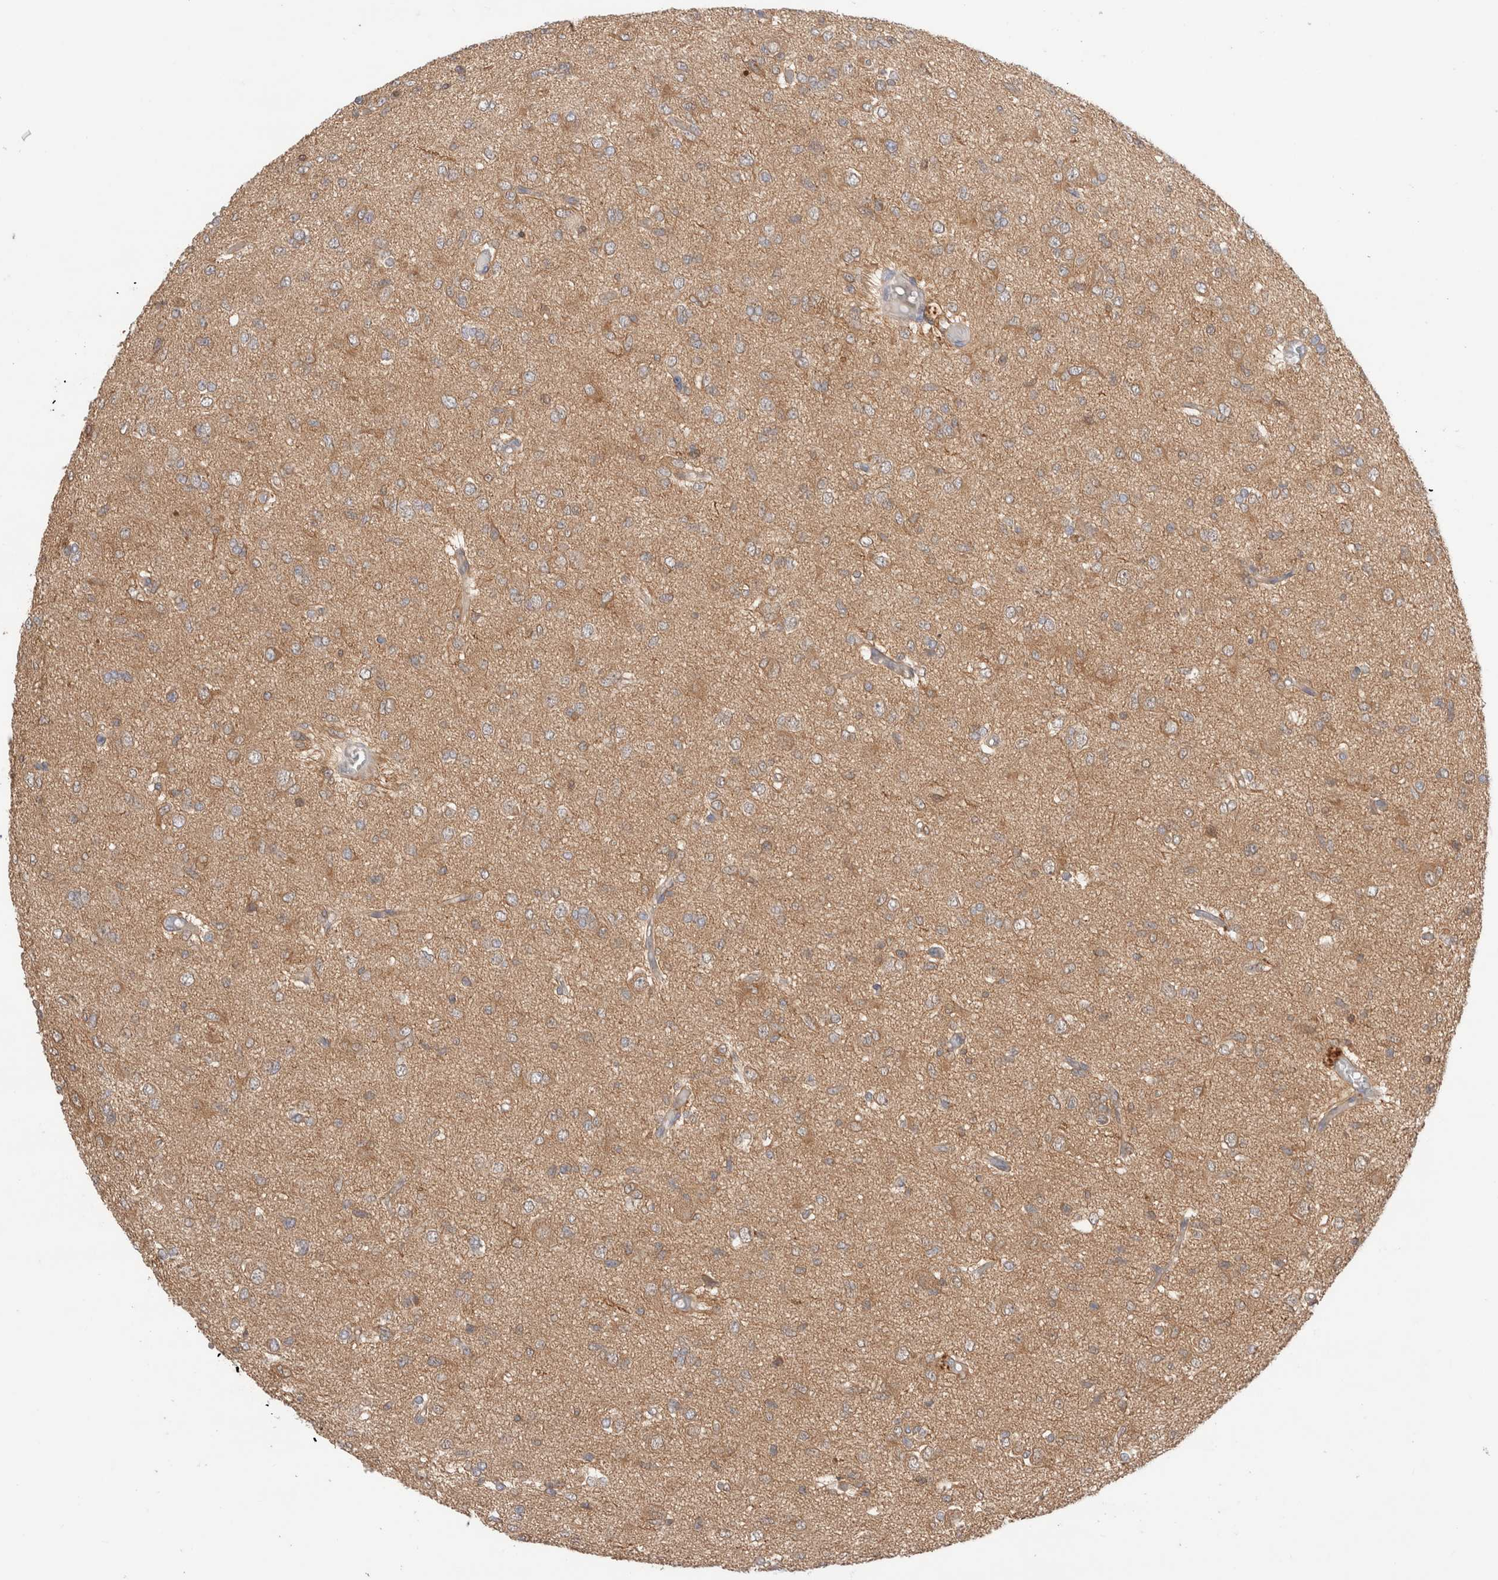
{"staining": {"intensity": "weak", "quantity": ">75%", "location": "cytoplasmic/membranous"}, "tissue": "glioma", "cell_type": "Tumor cells", "image_type": "cancer", "snomed": [{"axis": "morphology", "description": "Glioma, malignant, High grade"}, {"axis": "topography", "description": "Brain"}], "caption": "Immunohistochemical staining of human malignant glioma (high-grade) demonstrates weak cytoplasmic/membranous protein positivity in approximately >75% of tumor cells. (Brightfield microscopy of DAB IHC at high magnification).", "gene": "KLHL14", "patient": {"sex": "female", "age": 59}}